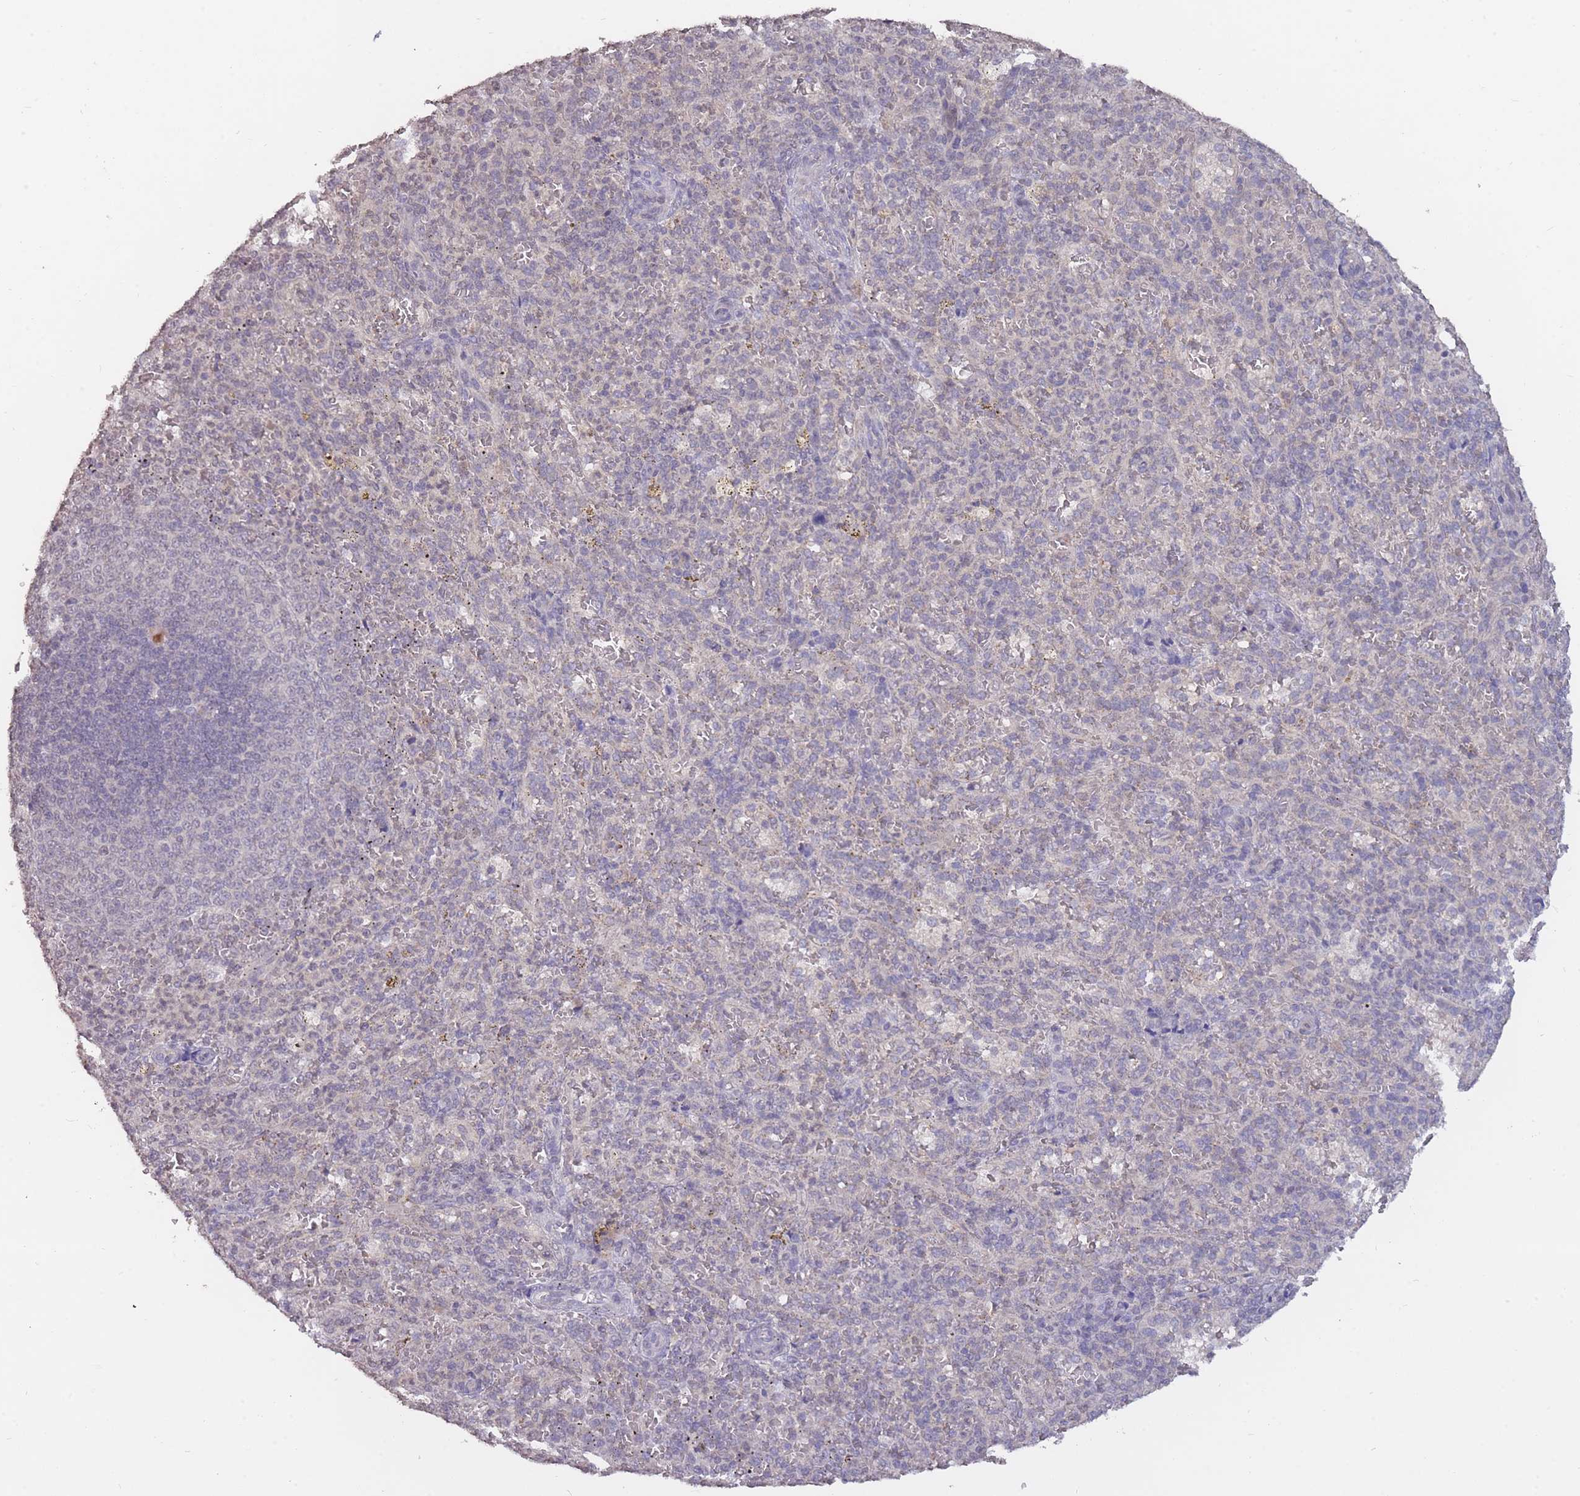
{"staining": {"intensity": "negative", "quantity": "none", "location": "none"}, "tissue": "spleen", "cell_type": "Cells in red pulp", "image_type": "normal", "snomed": [{"axis": "morphology", "description": "Normal tissue, NOS"}, {"axis": "topography", "description": "Spleen"}], "caption": "Immunohistochemistry histopathology image of benign spleen: human spleen stained with DAB reveals no significant protein positivity in cells in red pulp. Brightfield microscopy of immunohistochemistry stained with DAB (3,3'-diaminobenzidine) (brown) and hematoxylin (blue), captured at high magnification.", "gene": "ADCYAP1R1", "patient": {"sex": "female", "age": 21}}